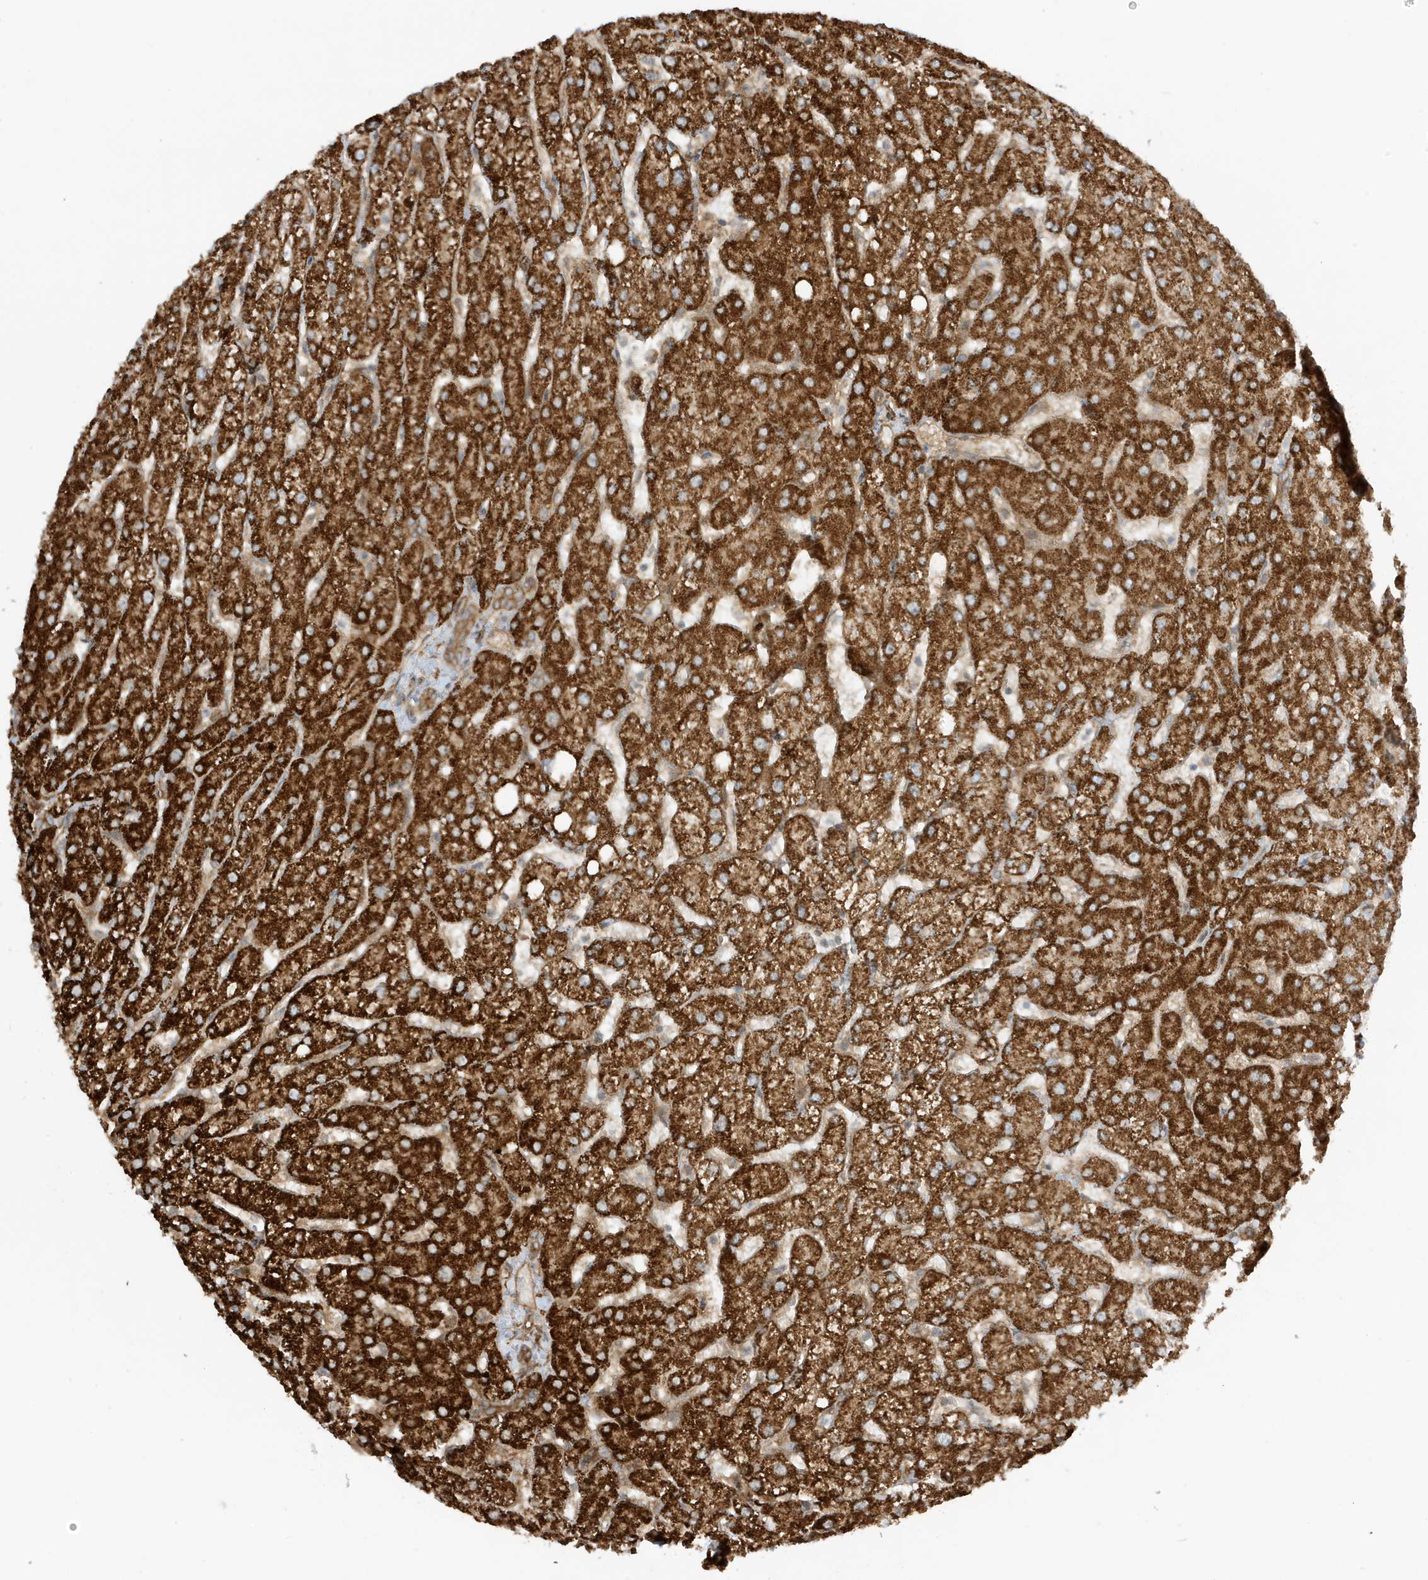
{"staining": {"intensity": "moderate", "quantity": ">75%", "location": "cytoplasmic/membranous"}, "tissue": "liver", "cell_type": "Cholangiocytes", "image_type": "normal", "snomed": [{"axis": "morphology", "description": "Normal tissue, NOS"}, {"axis": "topography", "description": "Liver"}], "caption": "Immunohistochemistry of normal liver shows medium levels of moderate cytoplasmic/membranous positivity in approximately >75% of cholangiocytes.", "gene": "CDC42EP3", "patient": {"sex": "female", "age": 54}}